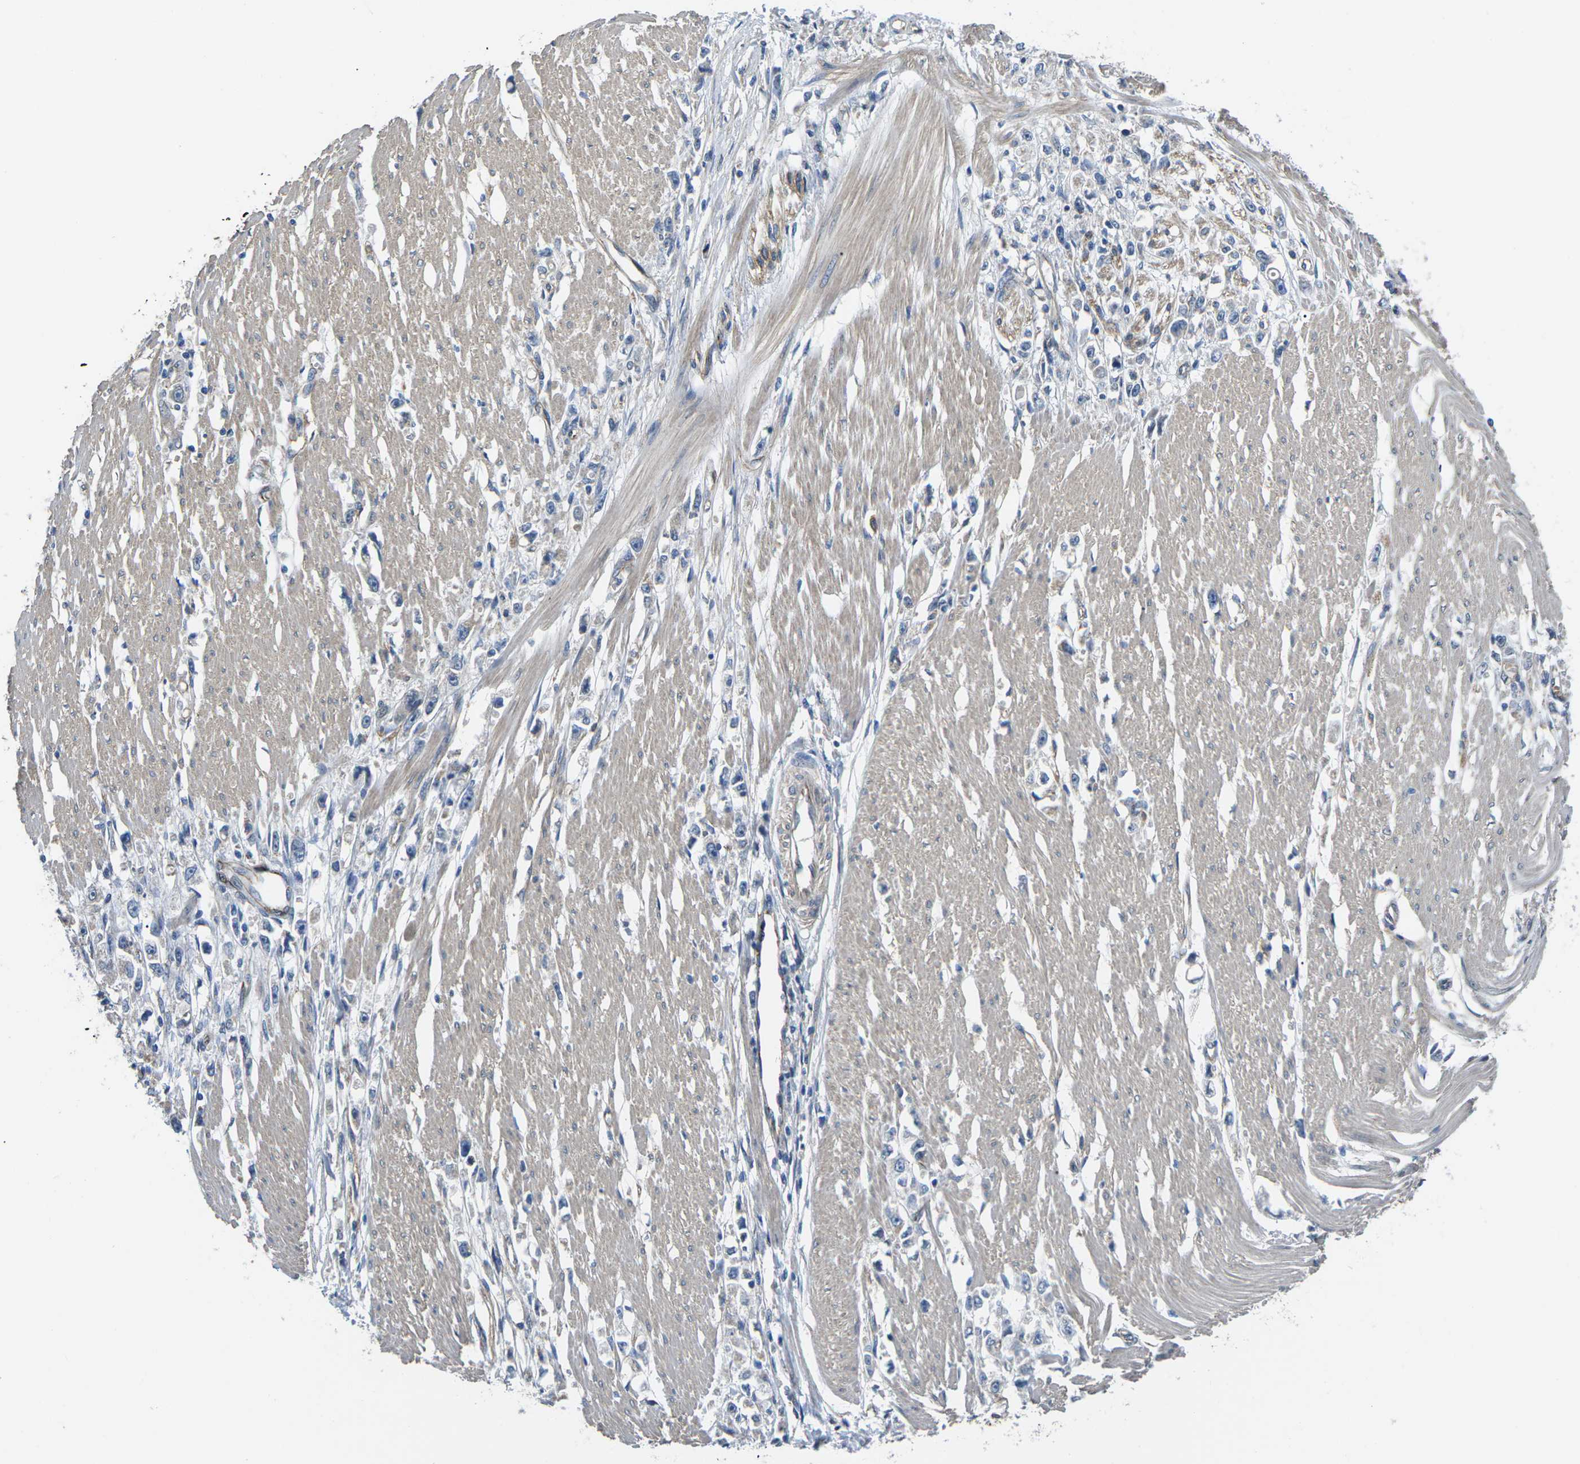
{"staining": {"intensity": "negative", "quantity": "none", "location": "none"}, "tissue": "stomach cancer", "cell_type": "Tumor cells", "image_type": "cancer", "snomed": [{"axis": "morphology", "description": "Adenocarcinoma, NOS"}, {"axis": "topography", "description": "Stomach"}], "caption": "High power microscopy image of an immunohistochemistry image of stomach cancer, revealing no significant positivity in tumor cells.", "gene": "CTNND1", "patient": {"sex": "female", "age": 59}}